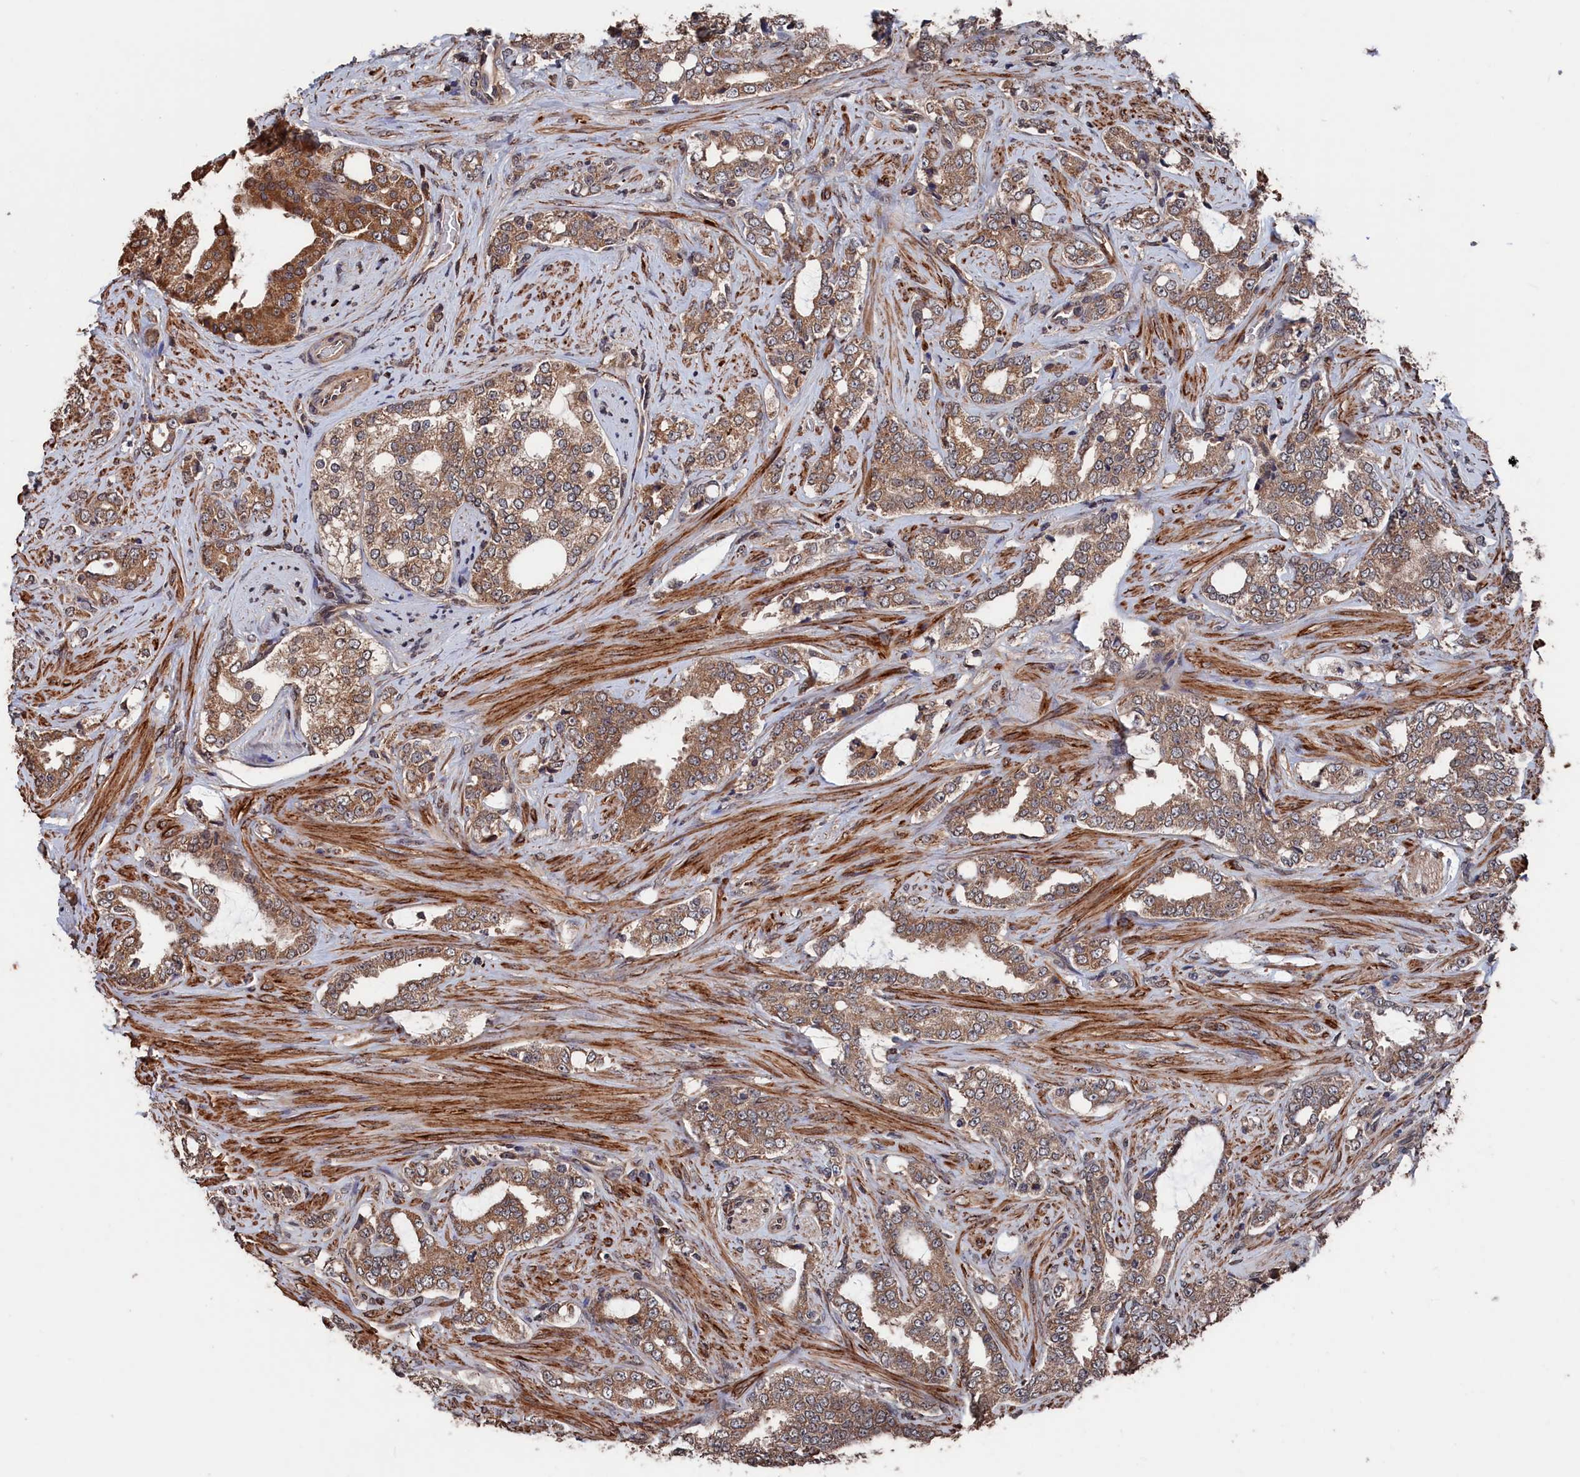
{"staining": {"intensity": "moderate", "quantity": ">75%", "location": "cytoplasmic/membranous"}, "tissue": "prostate cancer", "cell_type": "Tumor cells", "image_type": "cancer", "snomed": [{"axis": "morphology", "description": "Adenocarcinoma, High grade"}, {"axis": "topography", "description": "Prostate"}], "caption": "Prostate cancer stained with IHC displays moderate cytoplasmic/membranous positivity in about >75% of tumor cells.", "gene": "PDE12", "patient": {"sex": "male", "age": 64}}